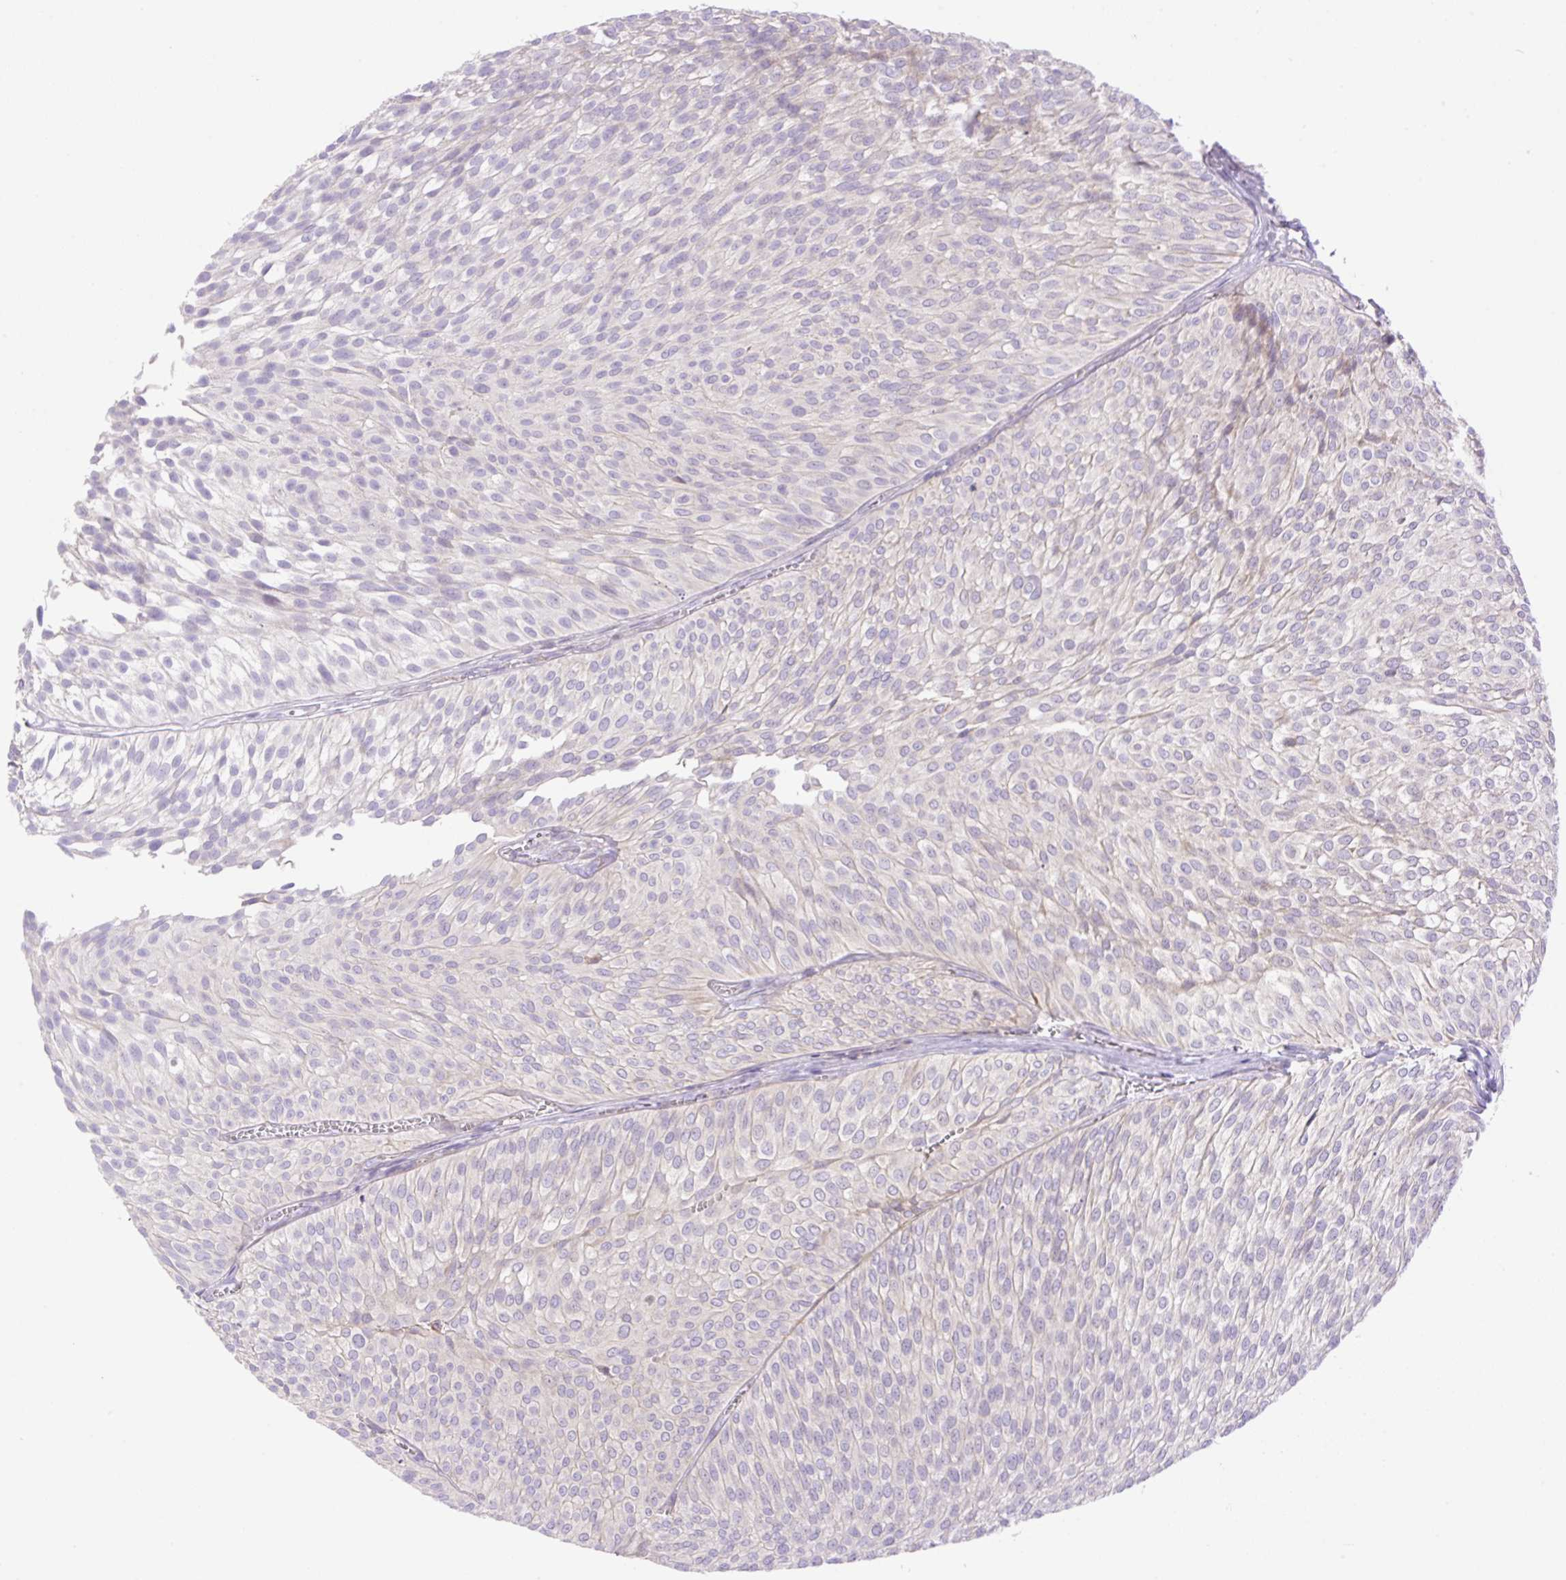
{"staining": {"intensity": "negative", "quantity": "none", "location": "none"}, "tissue": "urothelial cancer", "cell_type": "Tumor cells", "image_type": "cancer", "snomed": [{"axis": "morphology", "description": "Urothelial carcinoma, Low grade"}, {"axis": "topography", "description": "Urinary bladder"}], "caption": "This image is of urothelial cancer stained with immunohistochemistry to label a protein in brown with the nuclei are counter-stained blue. There is no expression in tumor cells.", "gene": "VPS25", "patient": {"sex": "male", "age": 91}}